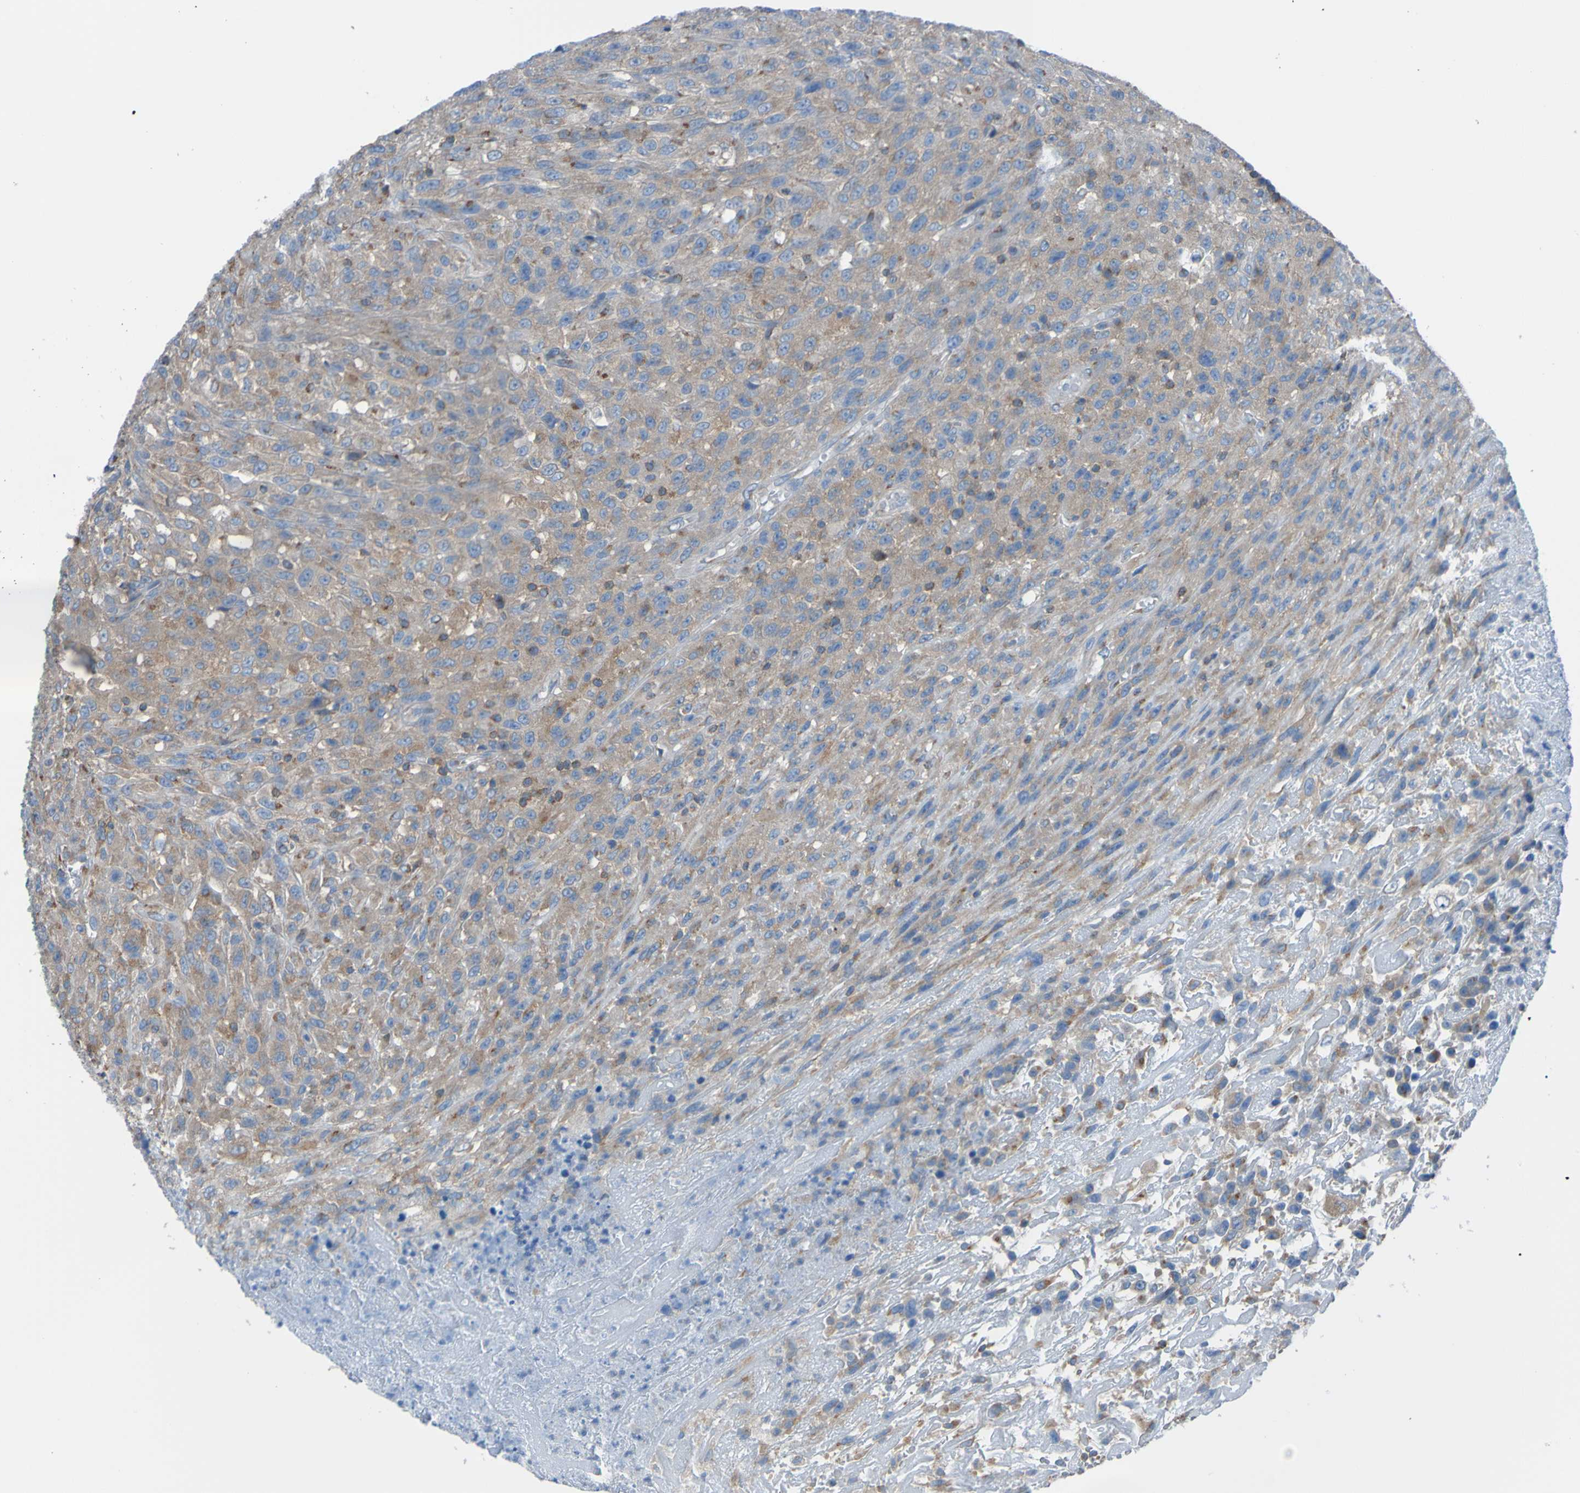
{"staining": {"intensity": "moderate", "quantity": ">75%", "location": "cytoplasmic/membranous"}, "tissue": "urothelial cancer", "cell_type": "Tumor cells", "image_type": "cancer", "snomed": [{"axis": "morphology", "description": "Urothelial carcinoma, High grade"}, {"axis": "topography", "description": "Urinary bladder"}], "caption": "A medium amount of moderate cytoplasmic/membranous expression is appreciated in about >75% of tumor cells in urothelial cancer tissue.", "gene": "MINAR1", "patient": {"sex": "male", "age": 66}}